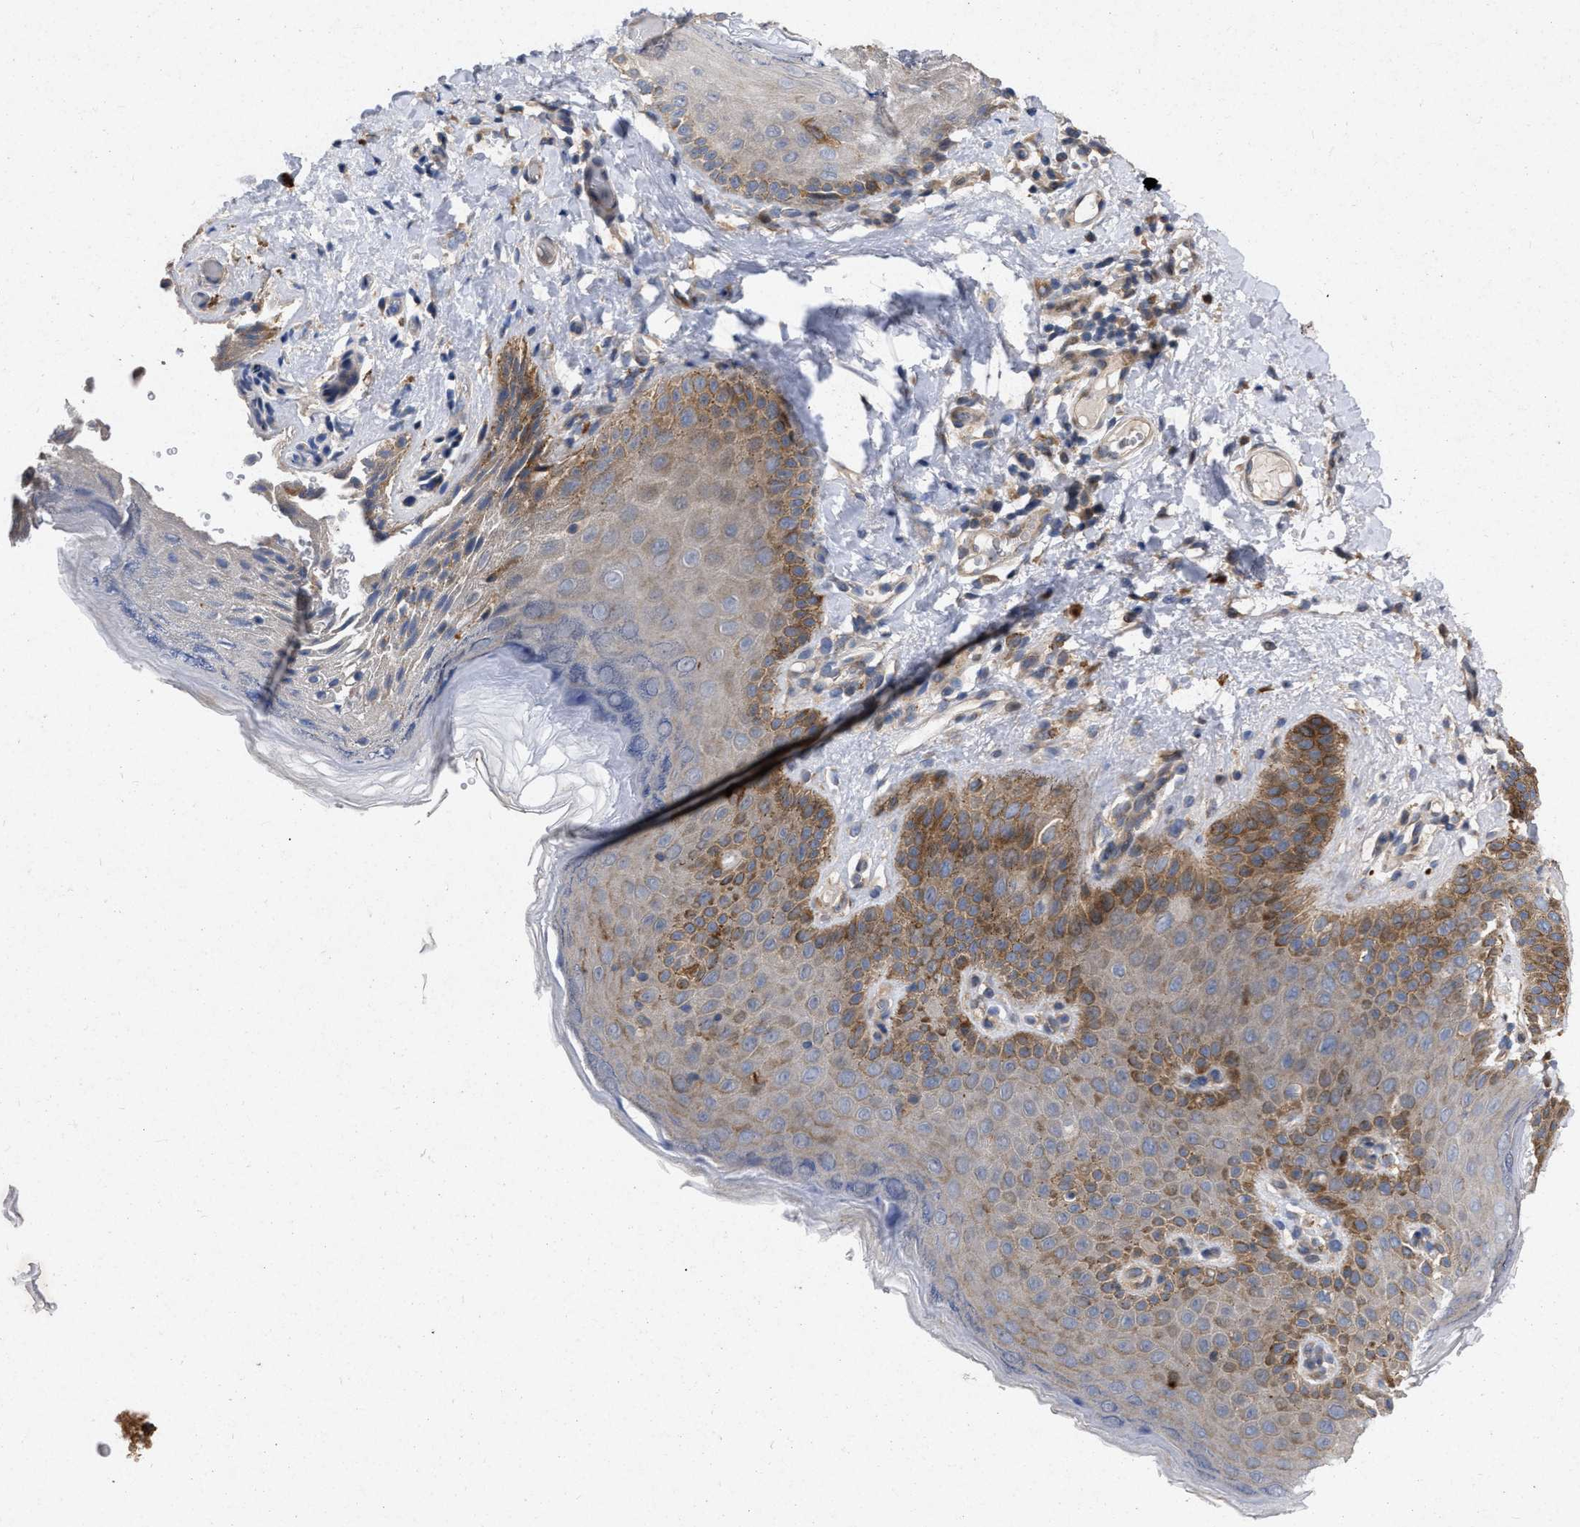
{"staining": {"intensity": "moderate", "quantity": "25%-75%", "location": "cytoplasmic/membranous"}, "tissue": "skin", "cell_type": "Epidermal cells", "image_type": "normal", "snomed": [{"axis": "morphology", "description": "Normal tissue, NOS"}, {"axis": "topography", "description": "Anal"}], "caption": "Brown immunohistochemical staining in unremarkable skin displays moderate cytoplasmic/membranous expression in approximately 25%-75% of epidermal cells. (Brightfield microscopy of DAB IHC at high magnification).", "gene": "CDKN2C", "patient": {"sex": "male", "age": 44}}